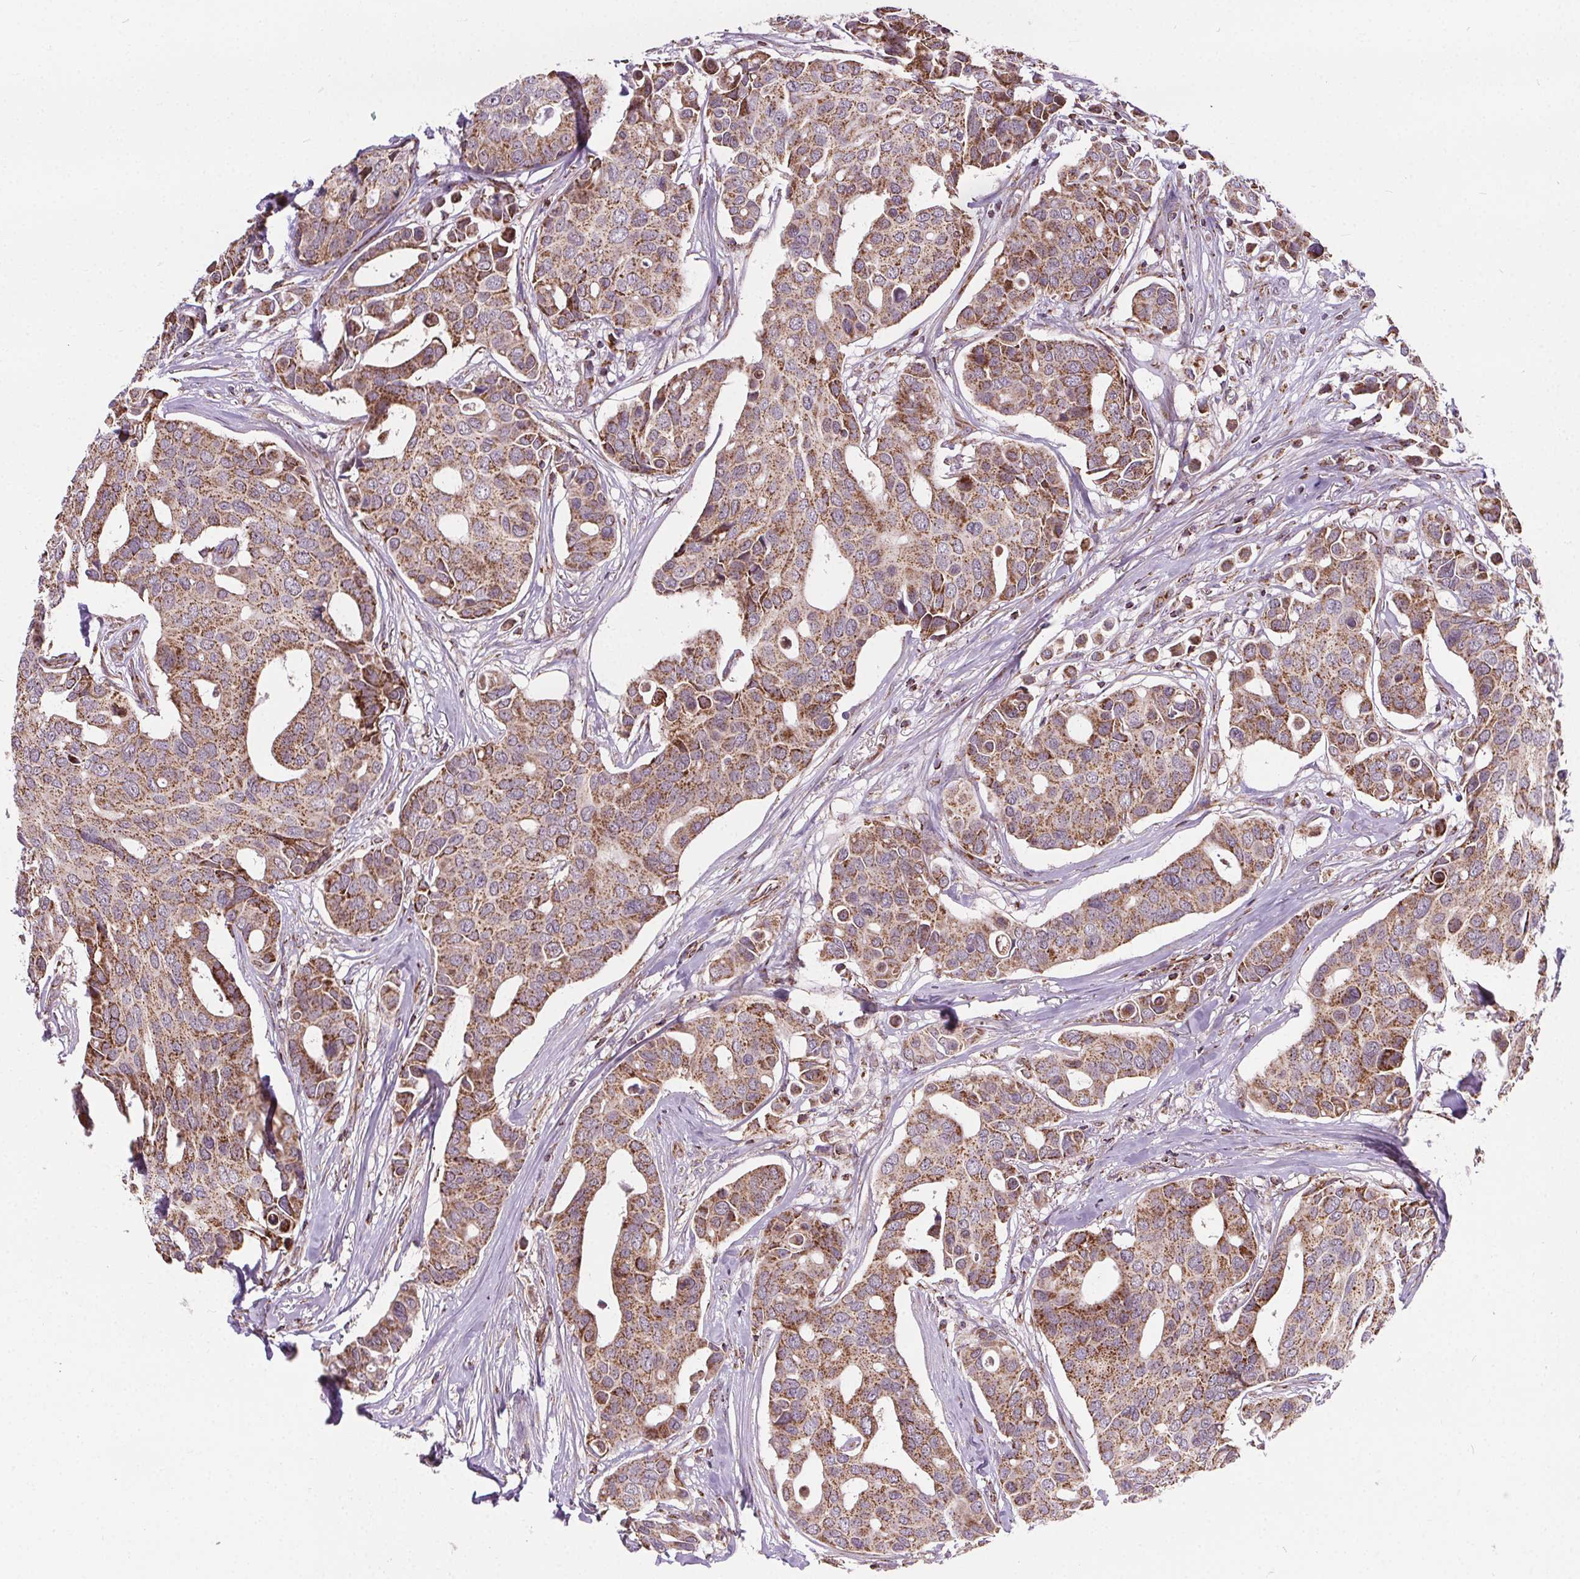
{"staining": {"intensity": "moderate", "quantity": ">75%", "location": "cytoplasmic/membranous"}, "tissue": "breast cancer", "cell_type": "Tumor cells", "image_type": "cancer", "snomed": [{"axis": "morphology", "description": "Duct carcinoma"}, {"axis": "topography", "description": "Breast"}], "caption": "Approximately >75% of tumor cells in breast infiltrating ductal carcinoma display moderate cytoplasmic/membranous protein positivity as visualized by brown immunohistochemical staining.", "gene": "GOLT1B", "patient": {"sex": "female", "age": 54}}